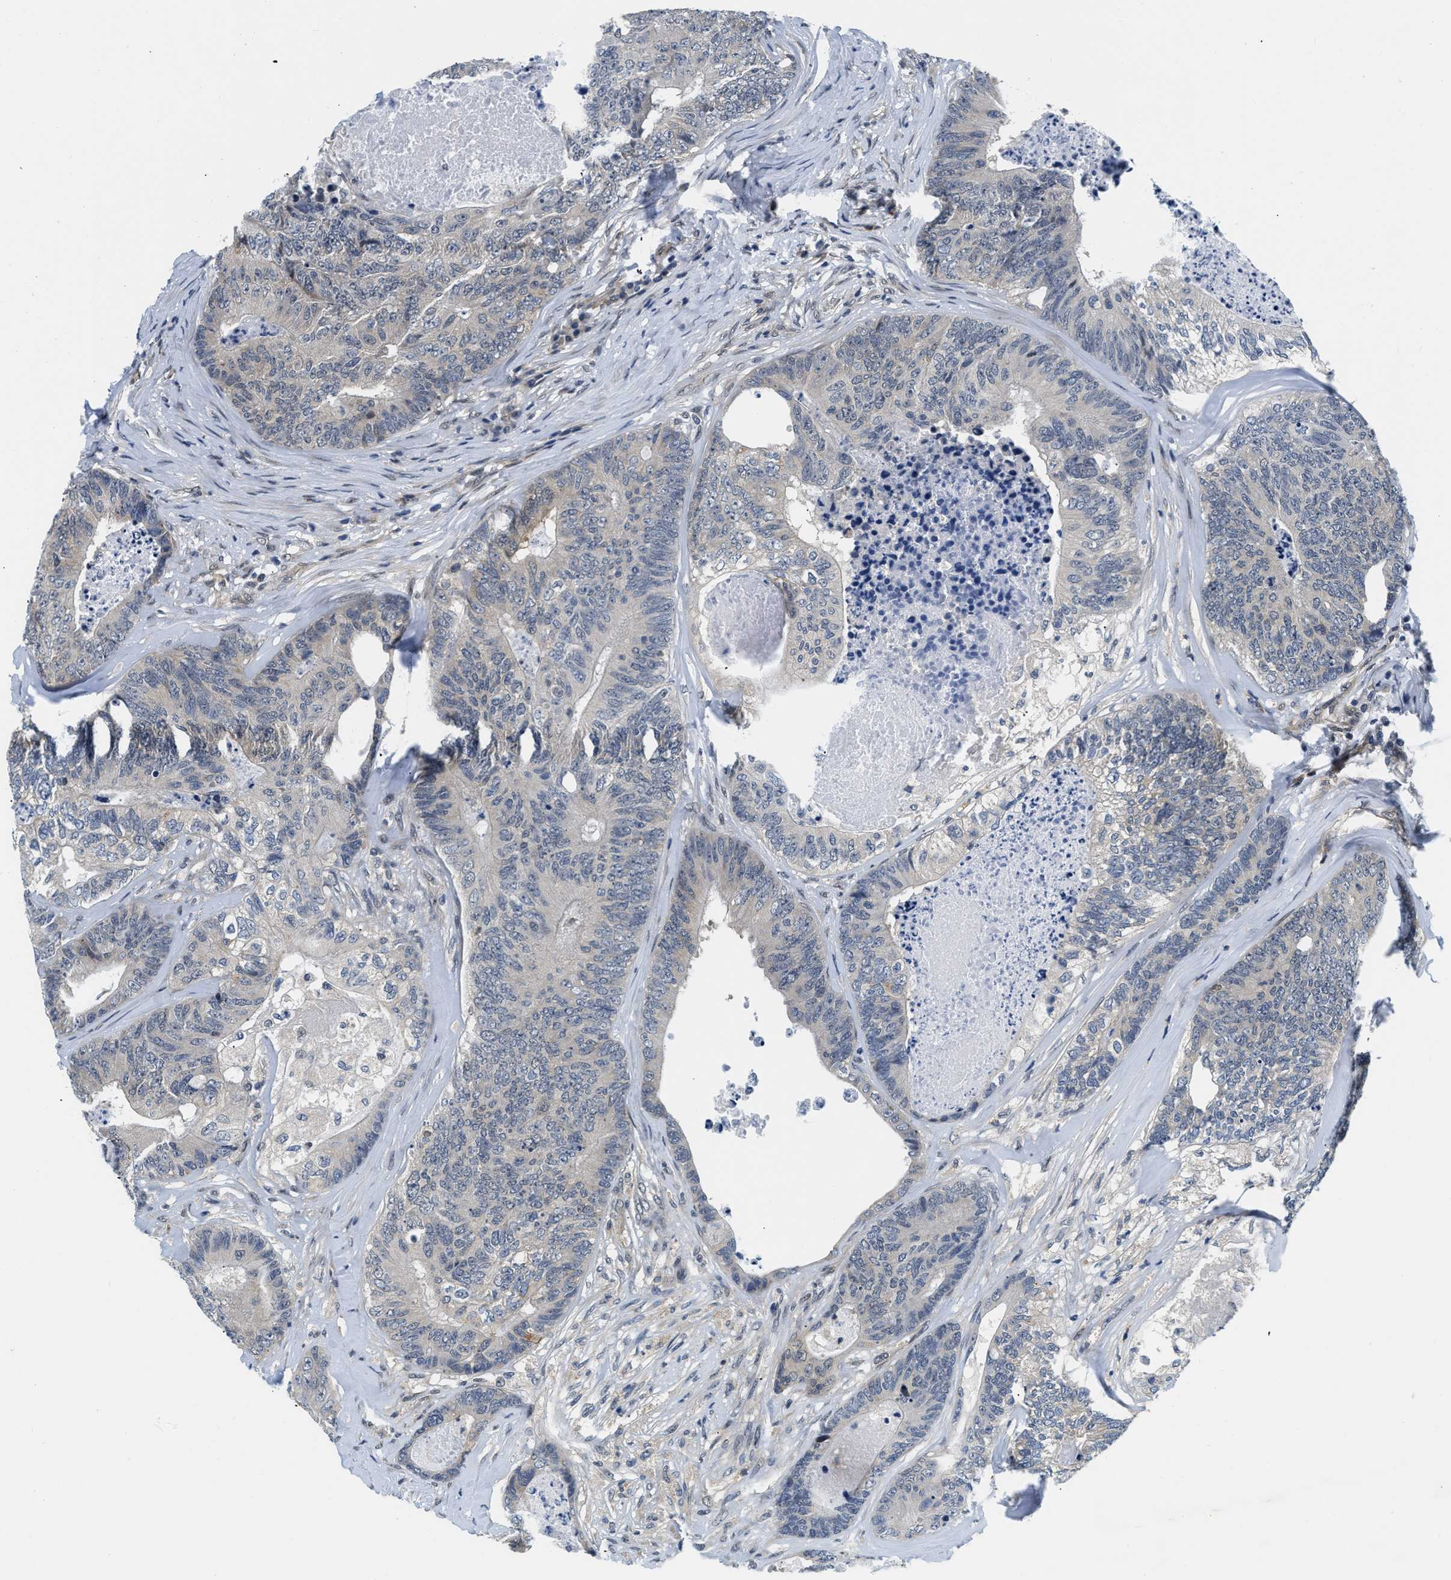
{"staining": {"intensity": "negative", "quantity": "none", "location": "none"}, "tissue": "colorectal cancer", "cell_type": "Tumor cells", "image_type": "cancer", "snomed": [{"axis": "morphology", "description": "Adenocarcinoma, NOS"}, {"axis": "topography", "description": "Colon"}], "caption": "There is no significant positivity in tumor cells of colorectal cancer.", "gene": "SMAD4", "patient": {"sex": "female", "age": 67}}